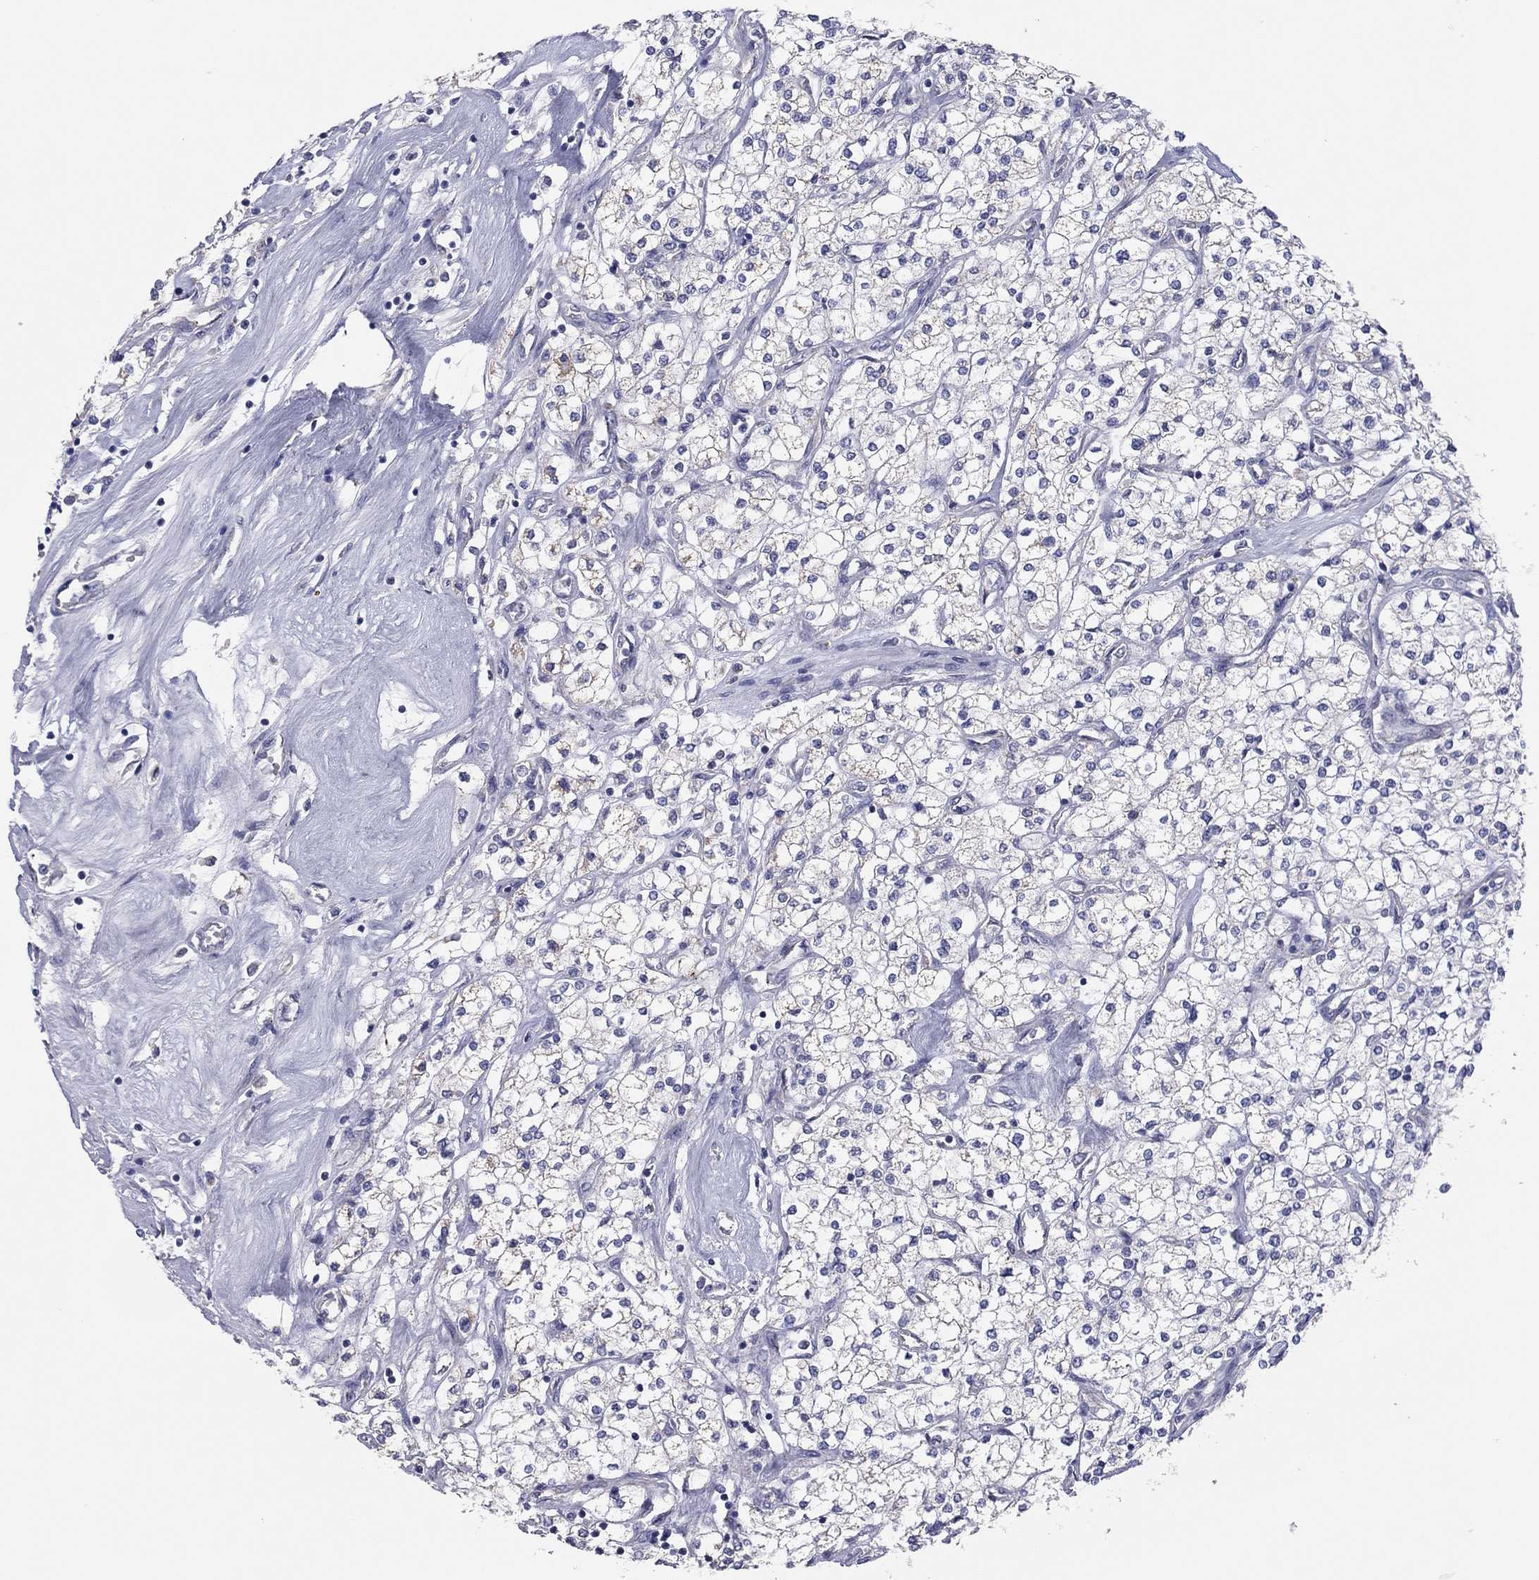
{"staining": {"intensity": "negative", "quantity": "none", "location": "none"}, "tissue": "renal cancer", "cell_type": "Tumor cells", "image_type": "cancer", "snomed": [{"axis": "morphology", "description": "Adenocarcinoma, NOS"}, {"axis": "topography", "description": "Kidney"}], "caption": "IHC micrograph of neoplastic tissue: renal cancer (adenocarcinoma) stained with DAB demonstrates no significant protein positivity in tumor cells.", "gene": "GRK7", "patient": {"sex": "male", "age": 80}}